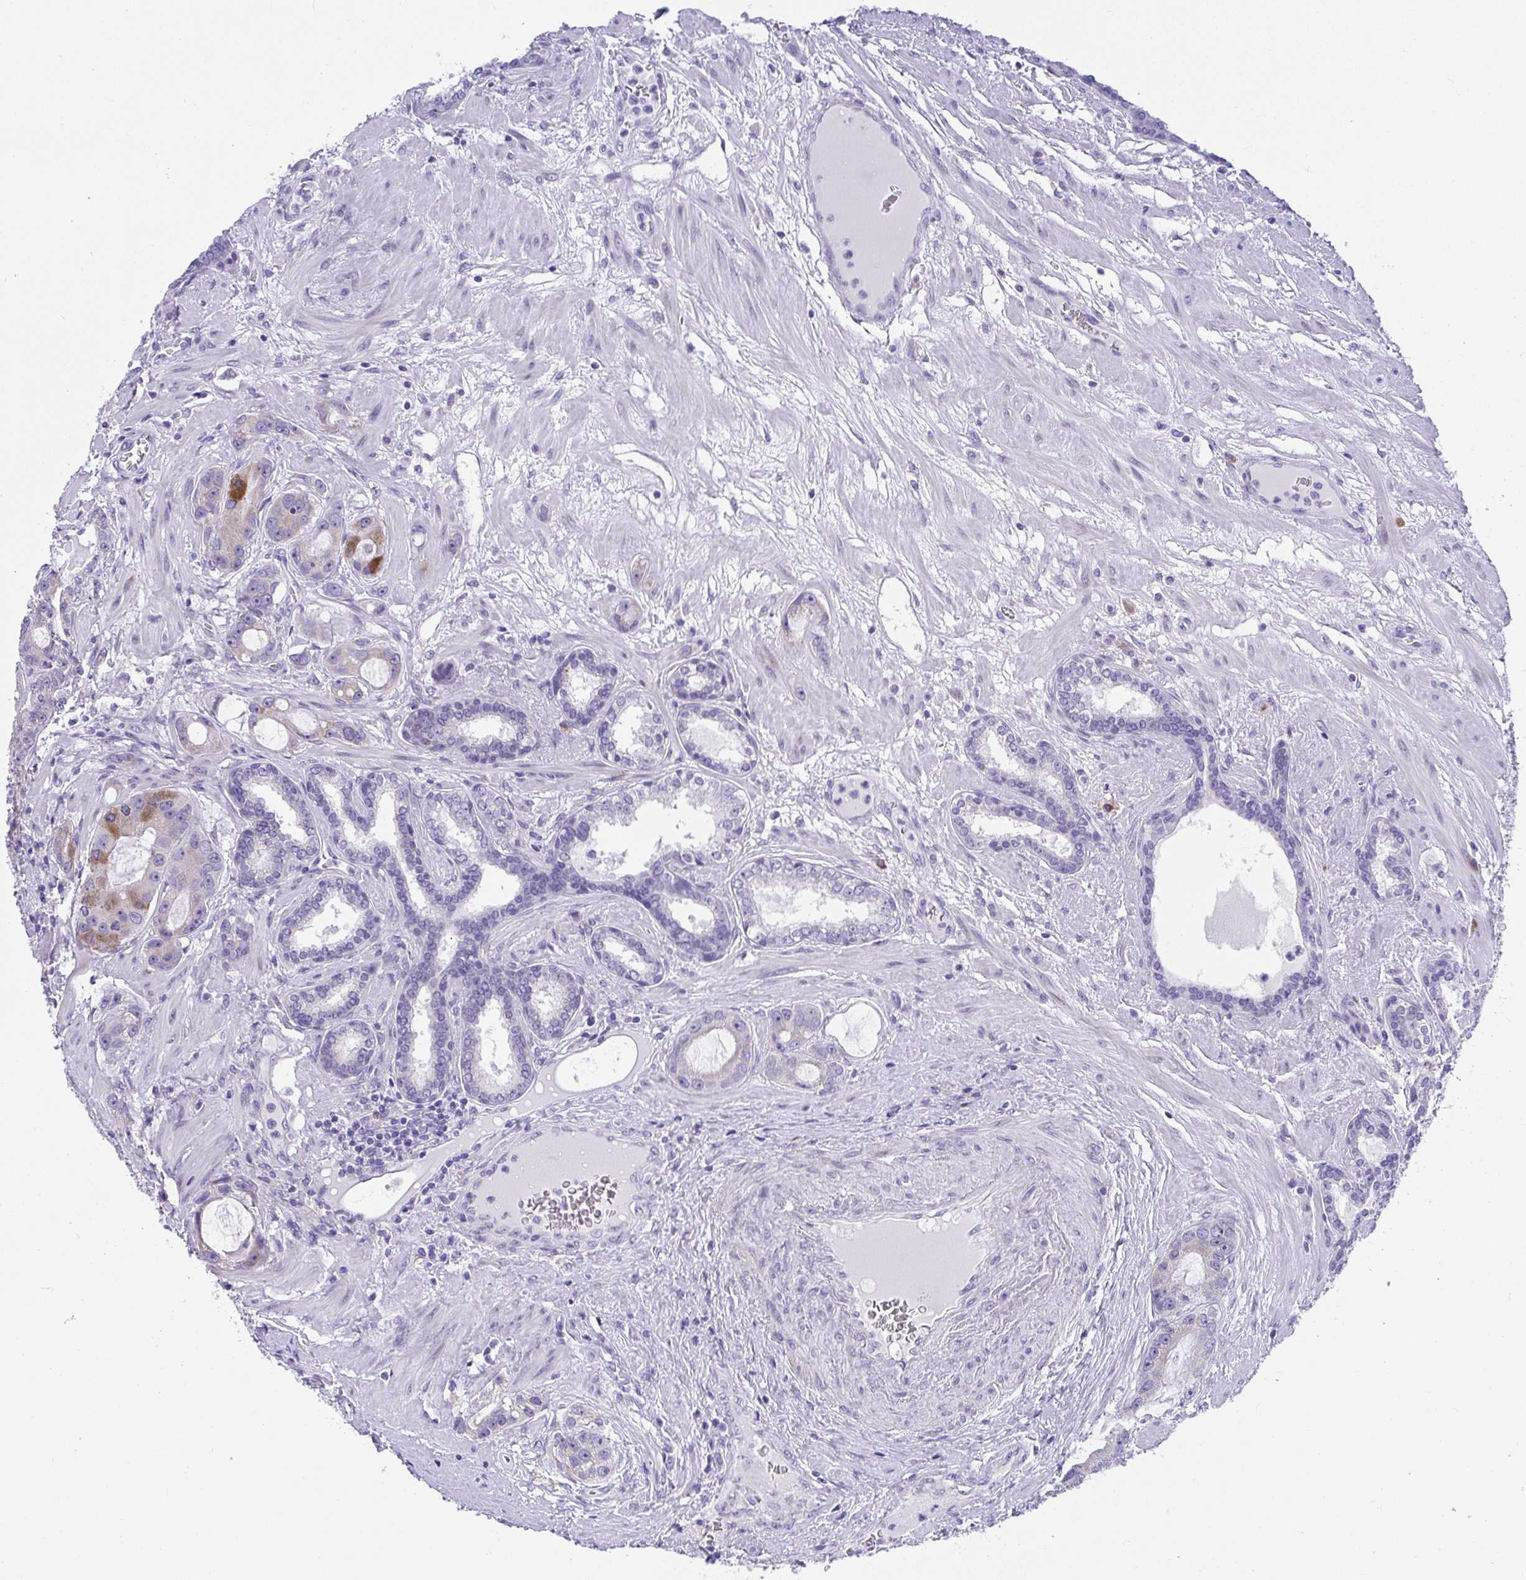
{"staining": {"intensity": "weak", "quantity": "<25%", "location": "cytoplasmic/membranous"}, "tissue": "prostate cancer", "cell_type": "Tumor cells", "image_type": "cancer", "snomed": [{"axis": "morphology", "description": "Adenocarcinoma, High grade"}, {"axis": "topography", "description": "Prostate"}], "caption": "Protein analysis of prostate cancer displays no significant positivity in tumor cells.", "gene": "ADRA2C", "patient": {"sex": "male", "age": 65}}